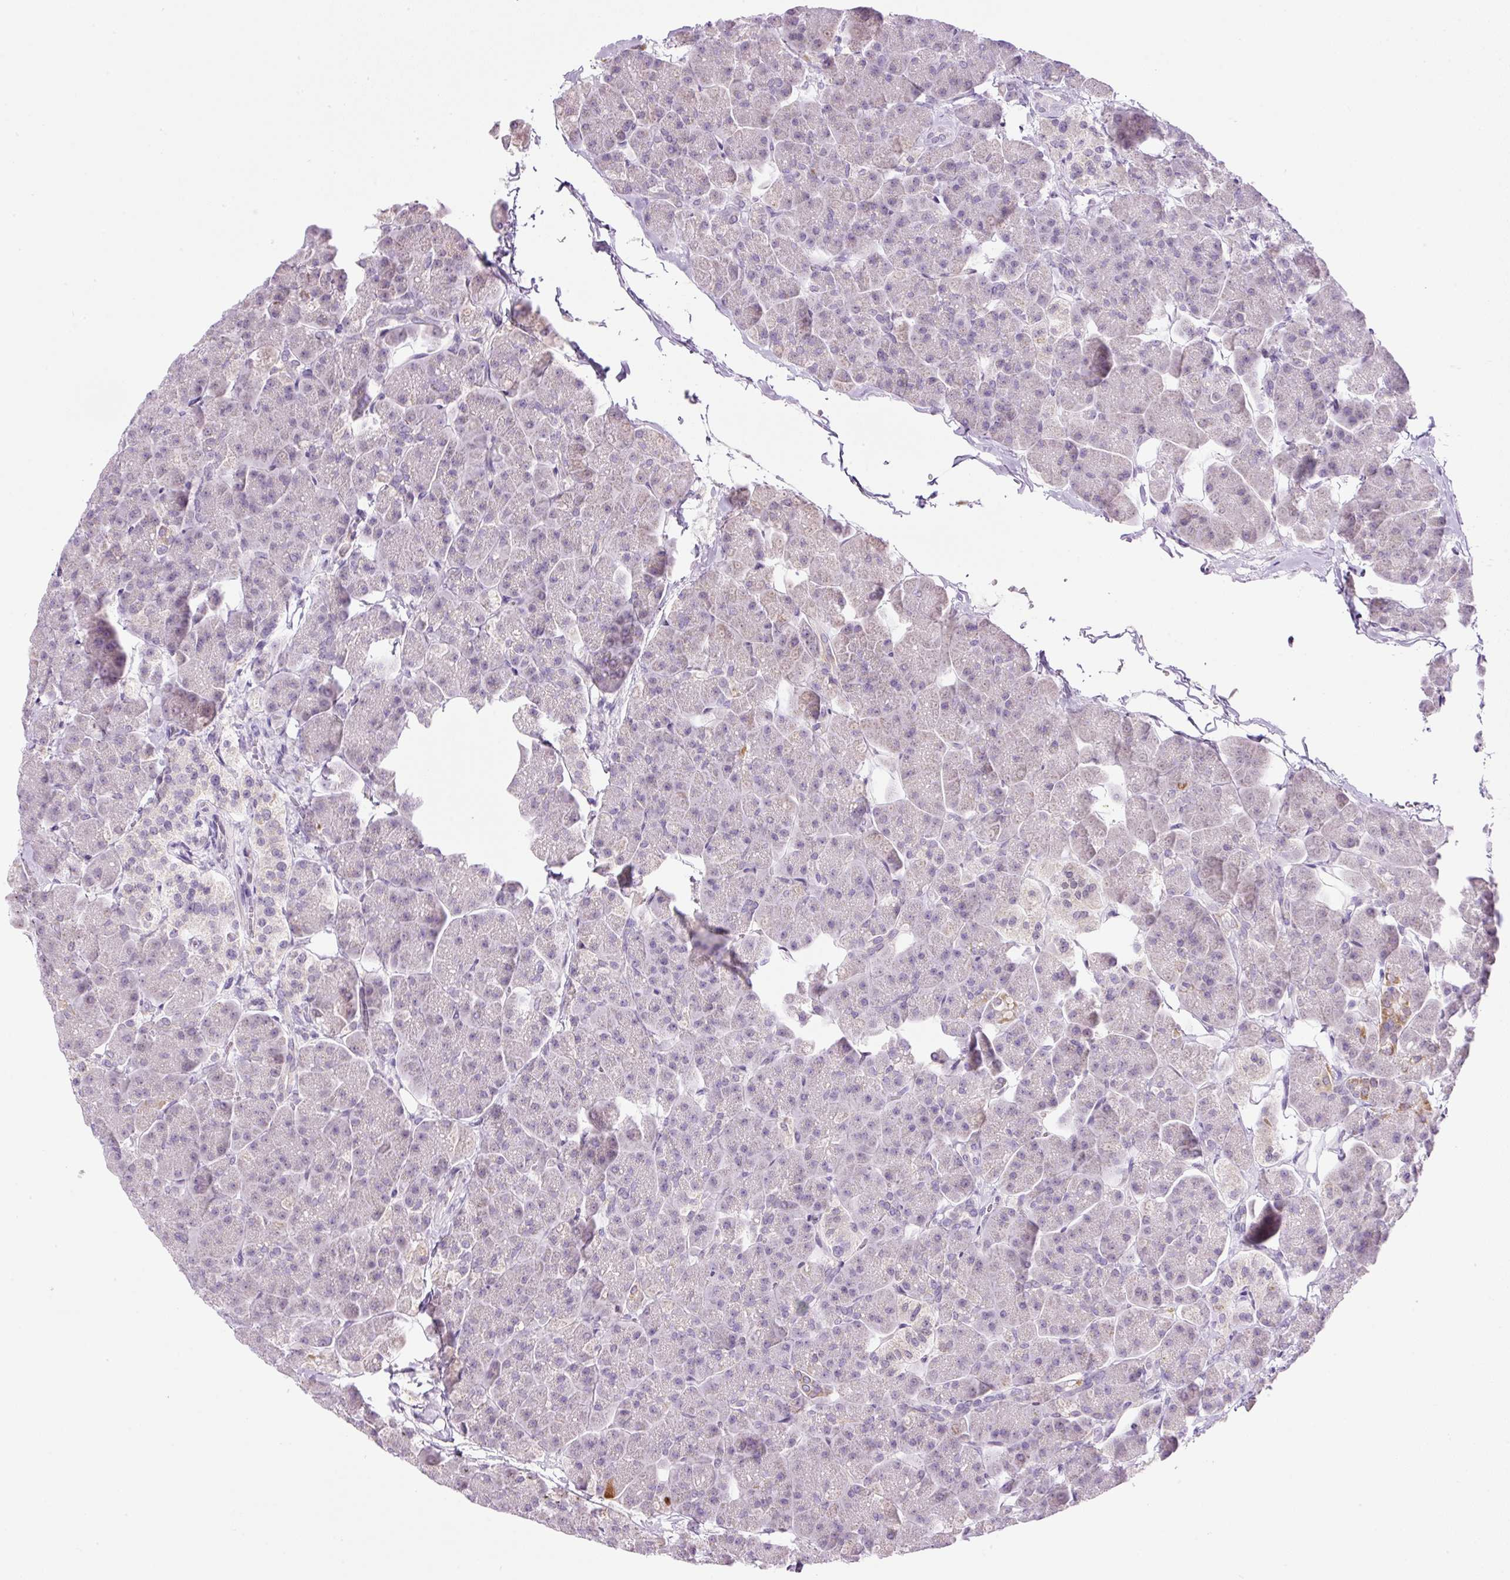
{"staining": {"intensity": "negative", "quantity": "none", "location": "none"}, "tissue": "pancreas", "cell_type": "Exocrine glandular cells", "image_type": "normal", "snomed": [{"axis": "morphology", "description": "Normal tissue, NOS"}, {"axis": "topography", "description": "Pancreas"}, {"axis": "topography", "description": "Peripheral nerve tissue"}], "caption": "IHC image of normal pancreas stained for a protein (brown), which displays no positivity in exocrine glandular cells. (DAB (3,3'-diaminobenzidine) IHC visualized using brightfield microscopy, high magnification).", "gene": "KPNA2", "patient": {"sex": "male", "age": 54}}